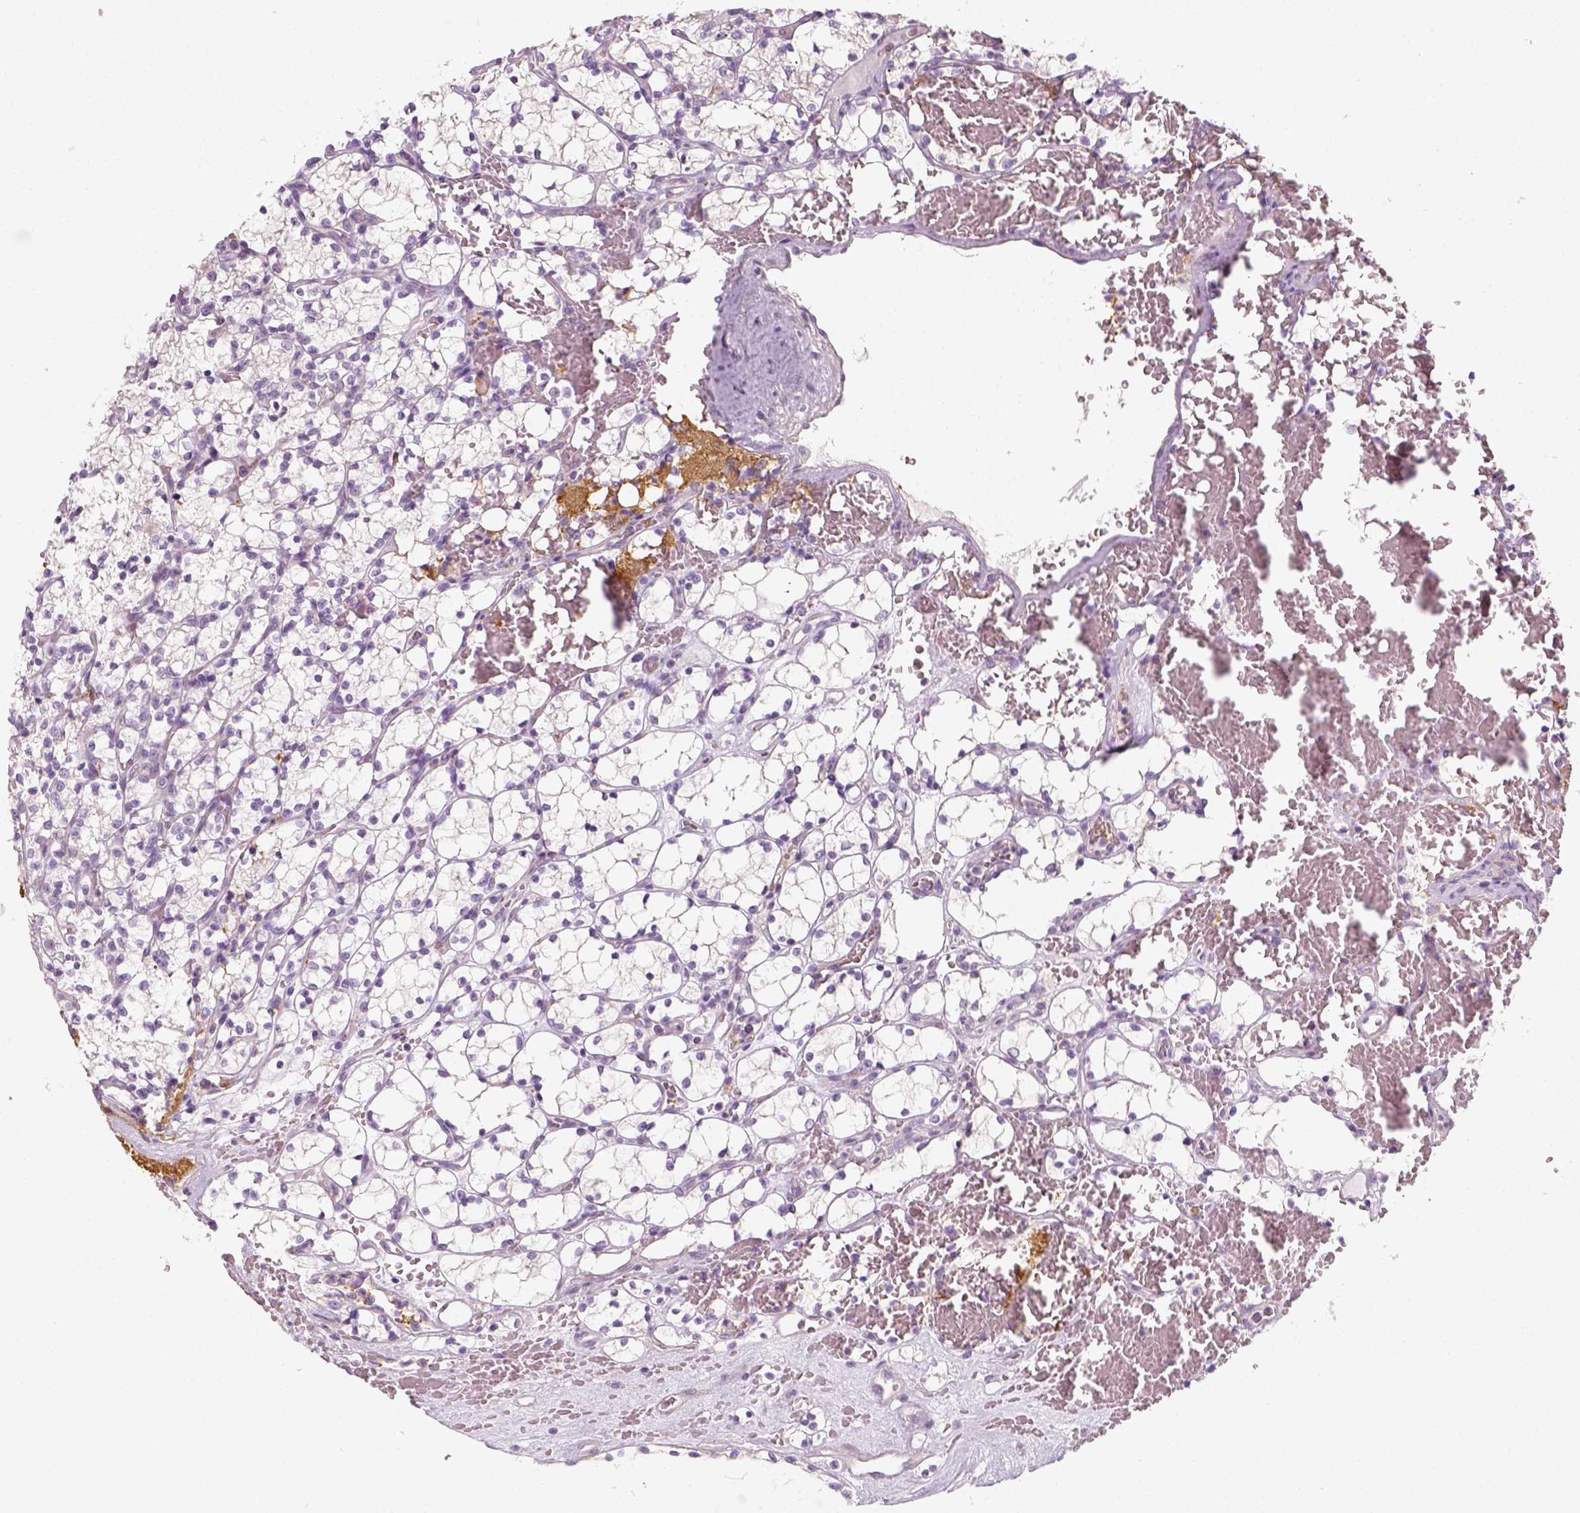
{"staining": {"intensity": "negative", "quantity": "none", "location": "none"}, "tissue": "renal cancer", "cell_type": "Tumor cells", "image_type": "cancer", "snomed": [{"axis": "morphology", "description": "Adenocarcinoma, NOS"}, {"axis": "topography", "description": "Kidney"}], "caption": "Renal cancer (adenocarcinoma) stained for a protein using immunohistochemistry shows no expression tumor cells.", "gene": "FAM163B", "patient": {"sex": "female", "age": 69}}